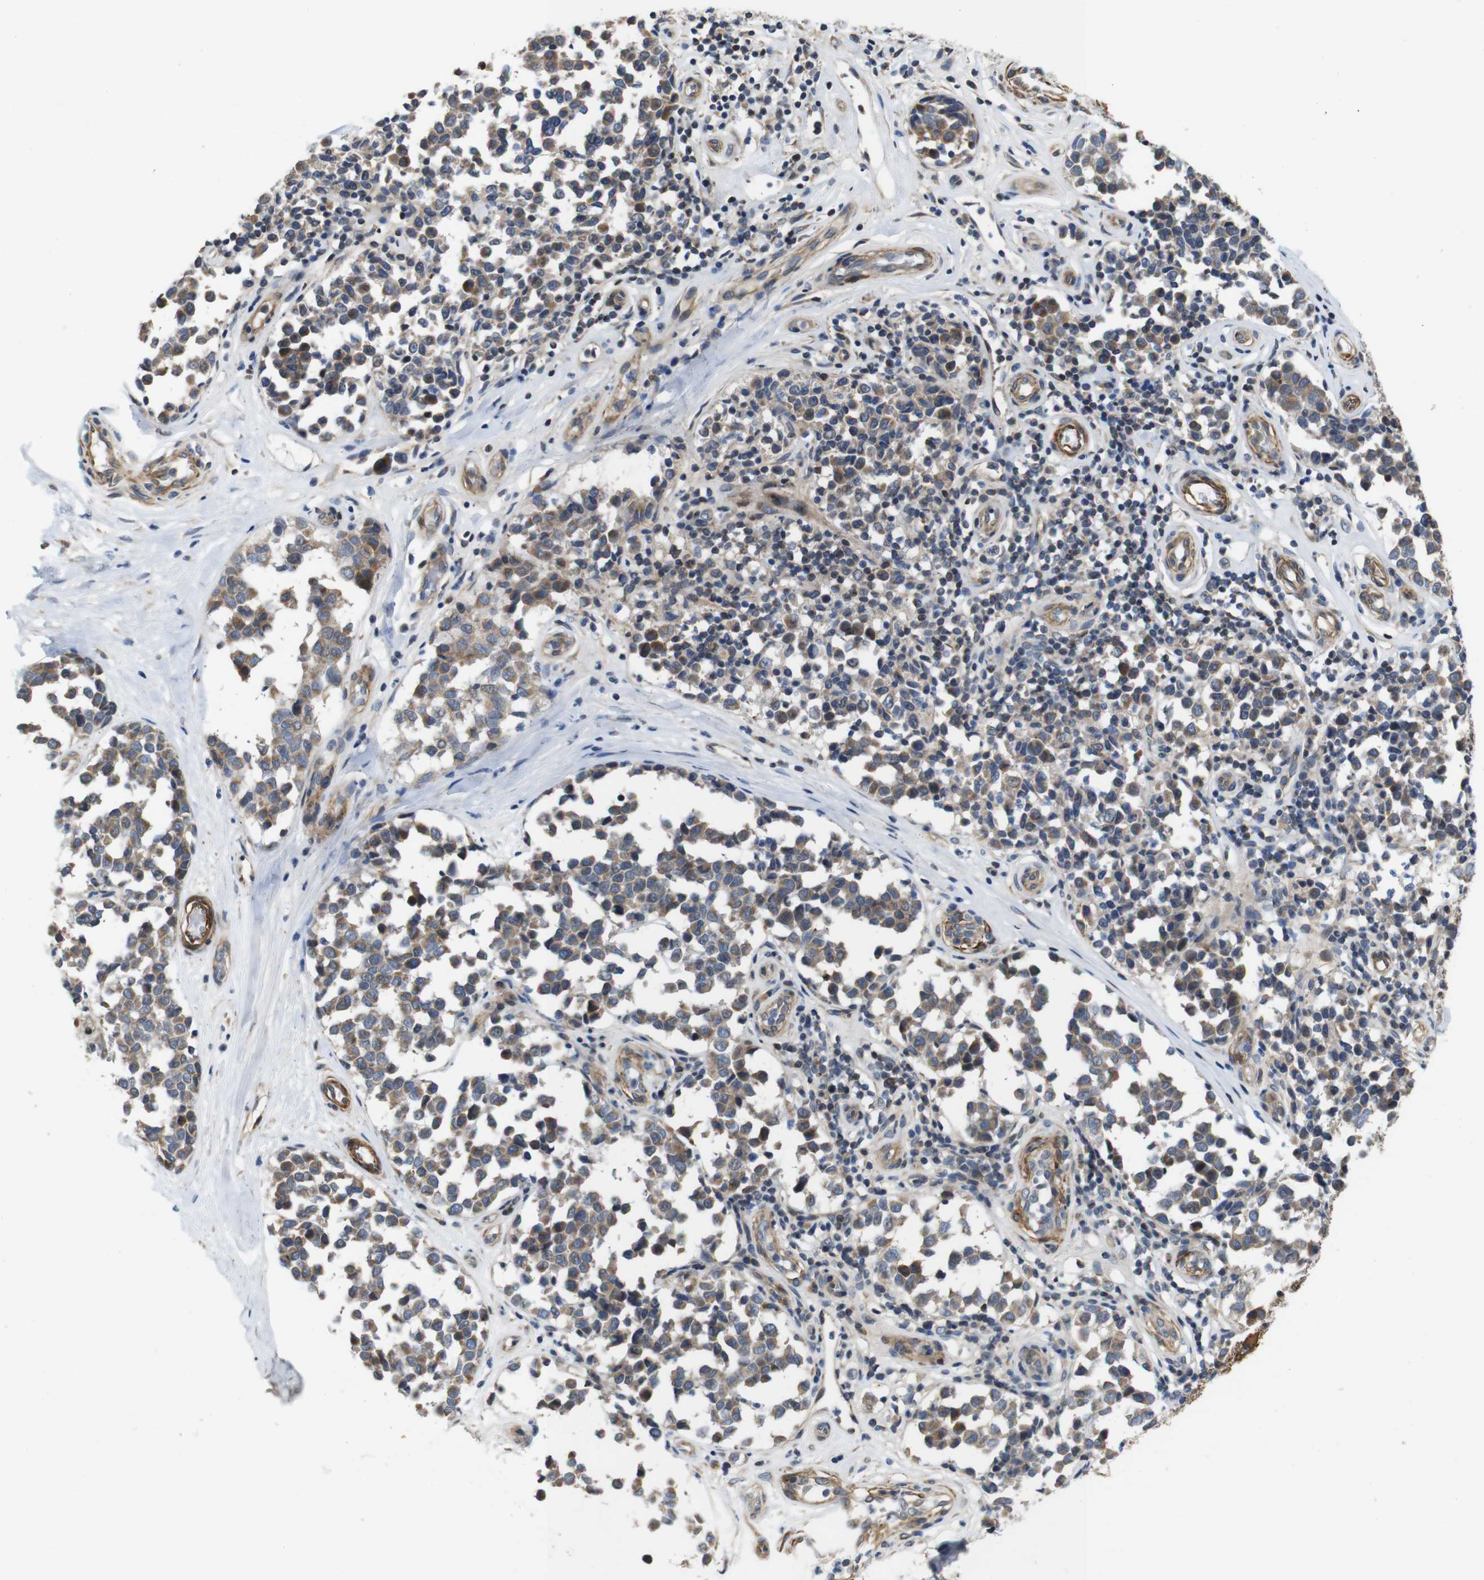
{"staining": {"intensity": "weak", "quantity": ">75%", "location": "cytoplasmic/membranous"}, "tissue": "melanoma", "cell_type": "Tumor cells", "image_type": "cancer", "snomed": [{"axis": "morphology", "description": "Malignant melanoma, NOS"}, {"axis": "topography", "description": "Skin"}], "caption": "Malignant melanoma stained with IHC exhibits weak cytoplasmic/membranous positivity in approximately >75% of tumor cells. (Stains: DAB in brown, nuclei in blue, Microscopy: brightfield microscopy at high magnification).", "gene": "GGT7", "patient": {"sex": "female", "age": 64}}